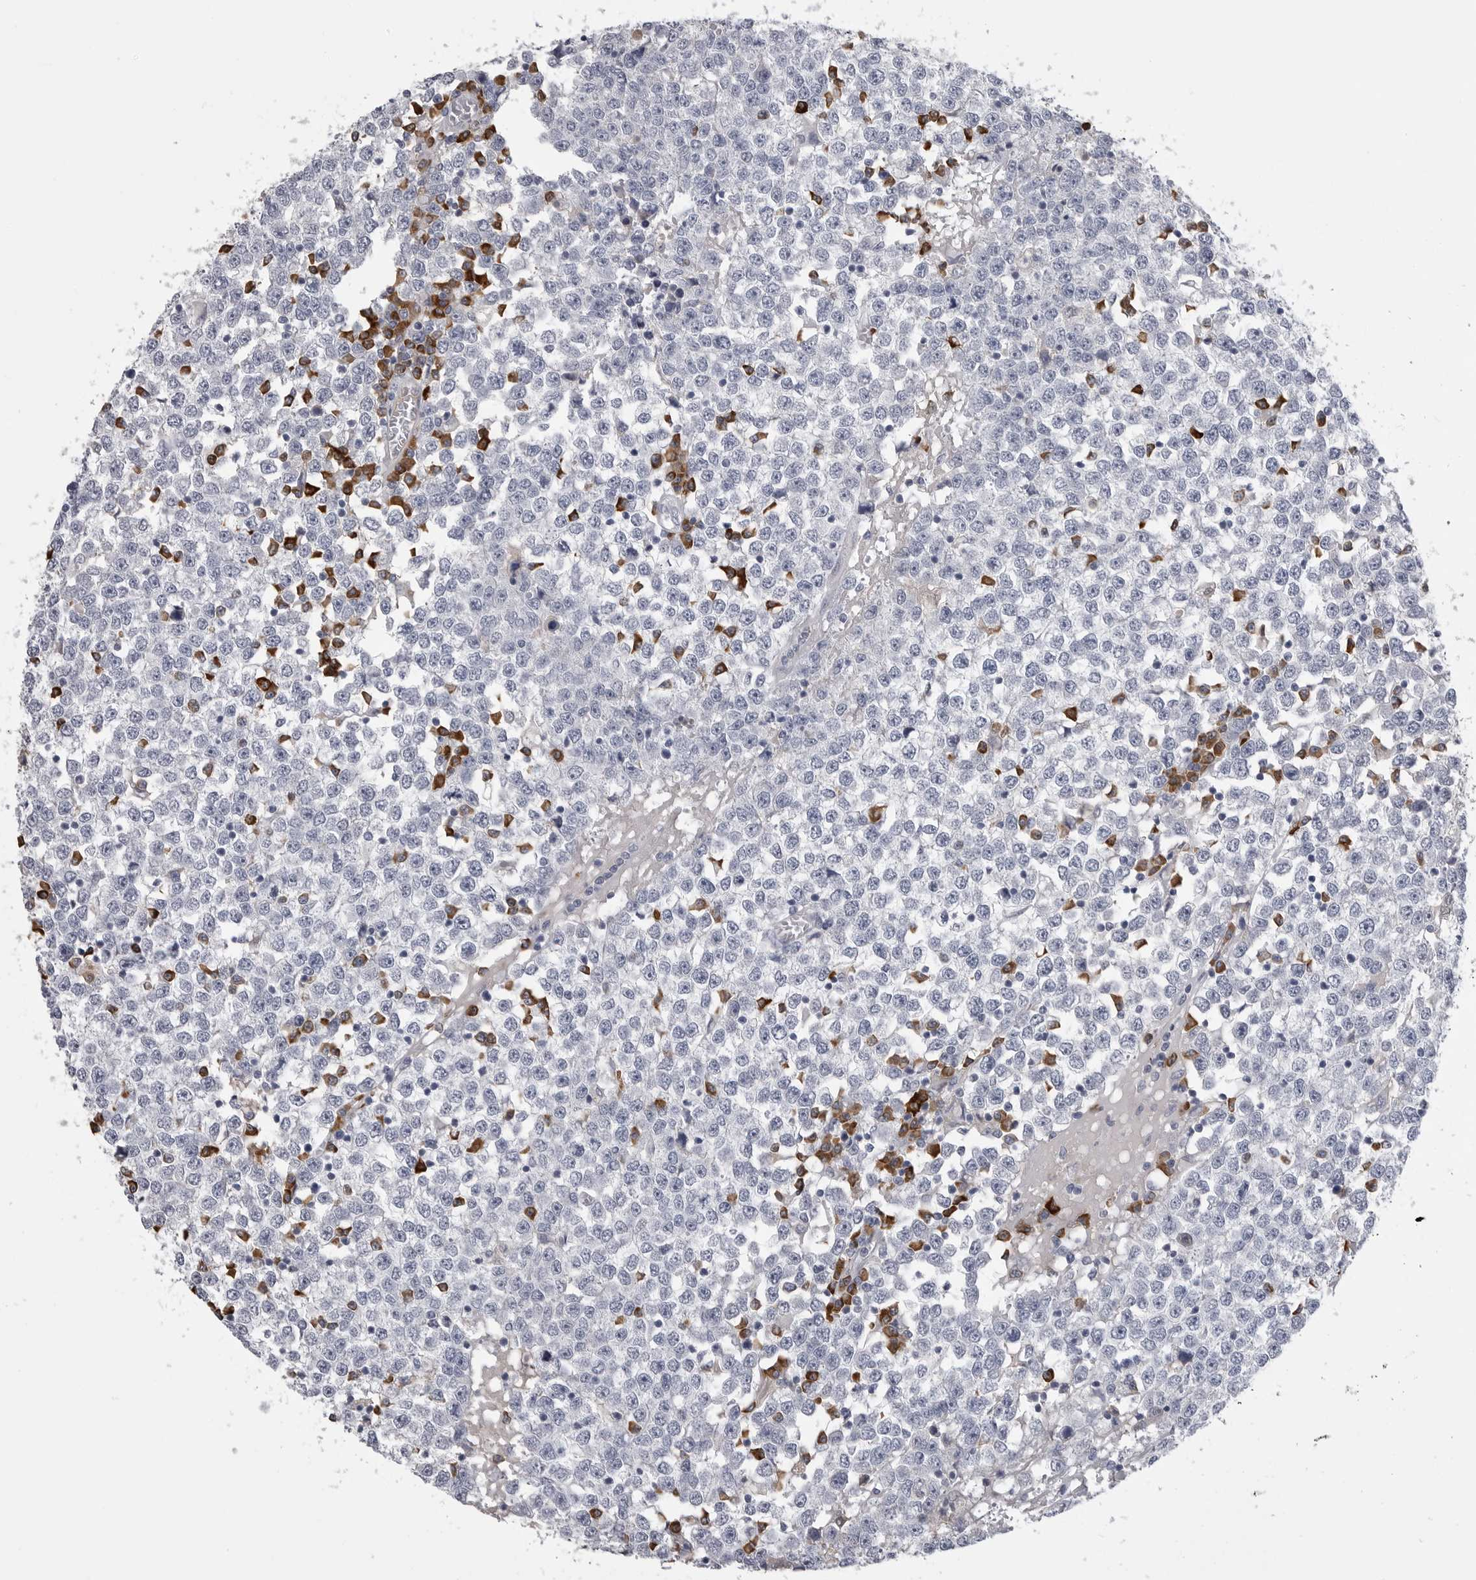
{"staining": {"intensity": "negative", "quantity": "none", "location": "none"}, "tissue": "testis cancer", "cell_type": "Tumor cells", "image_type": "cancer", "snomed": [{"axis": "morphology", "description": "Seminoma, NOS"}, {"axis": "topography", "description": "Testis"}], "caption": "High magnification brightfield microscopy of testis seminoma stained with DAB (brown) and counterstained with hematoxylin (blue): tumor cells show no significant staining.", "gene": "FKBP2", "patient": {"sex": "male", "age": 65}}